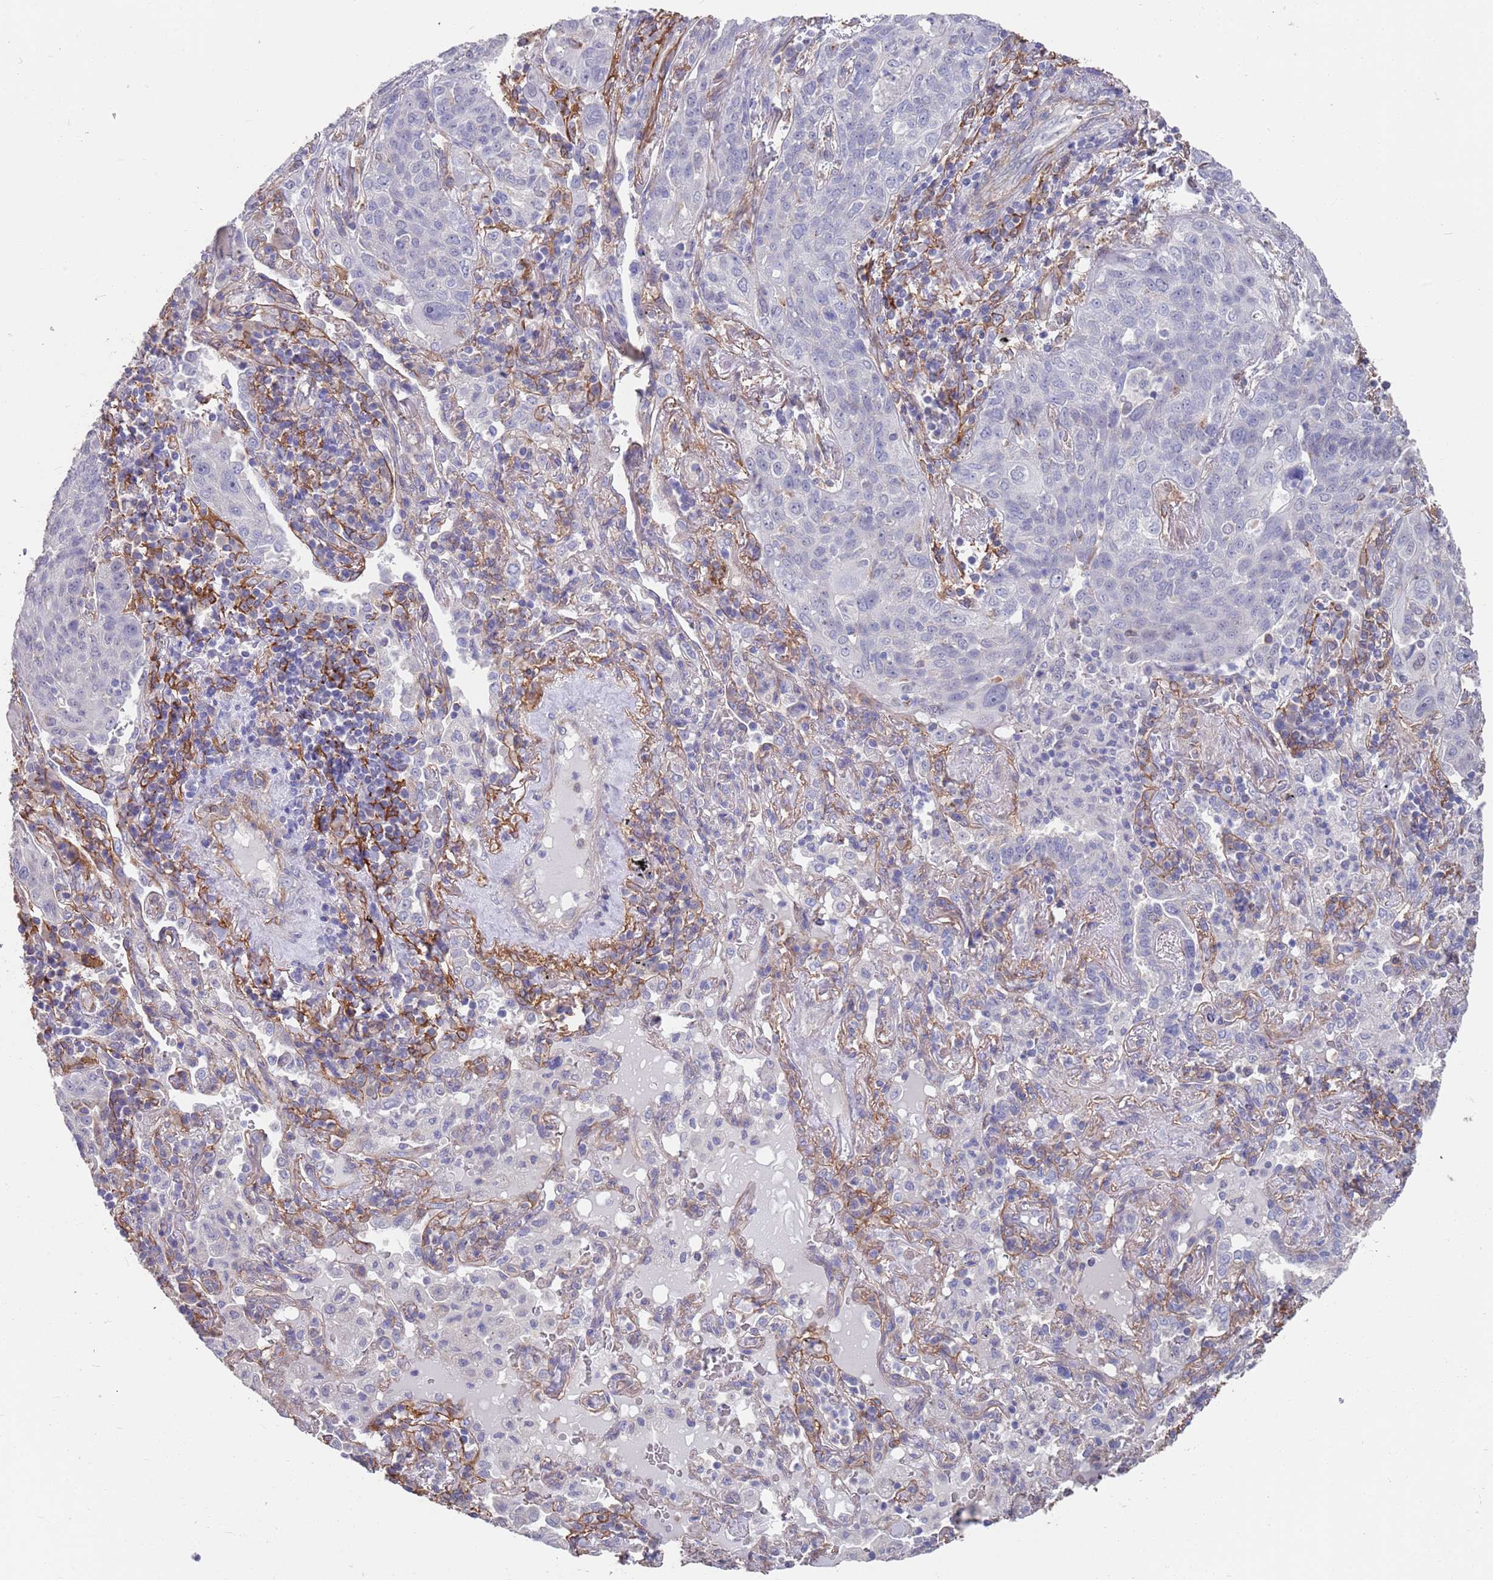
{"staining": {"intensity": "negative", "quantity": "none", "location": "none"}, "tissue": "lung cancer", "cell_type": "Tumor cells", "image_type": "cancer", "snomed": [{"axis": "morphology", "description": "Squamous cell carcinoma, NOS"}, {"axis": "topography", "description": "Lung"}], "caption": "Micrograph shows no significant protein staining in tumor cells of lung squamous cell carcinoma.", "gene": "ANK2", "patient": {"sex": "female", "age": 70}}